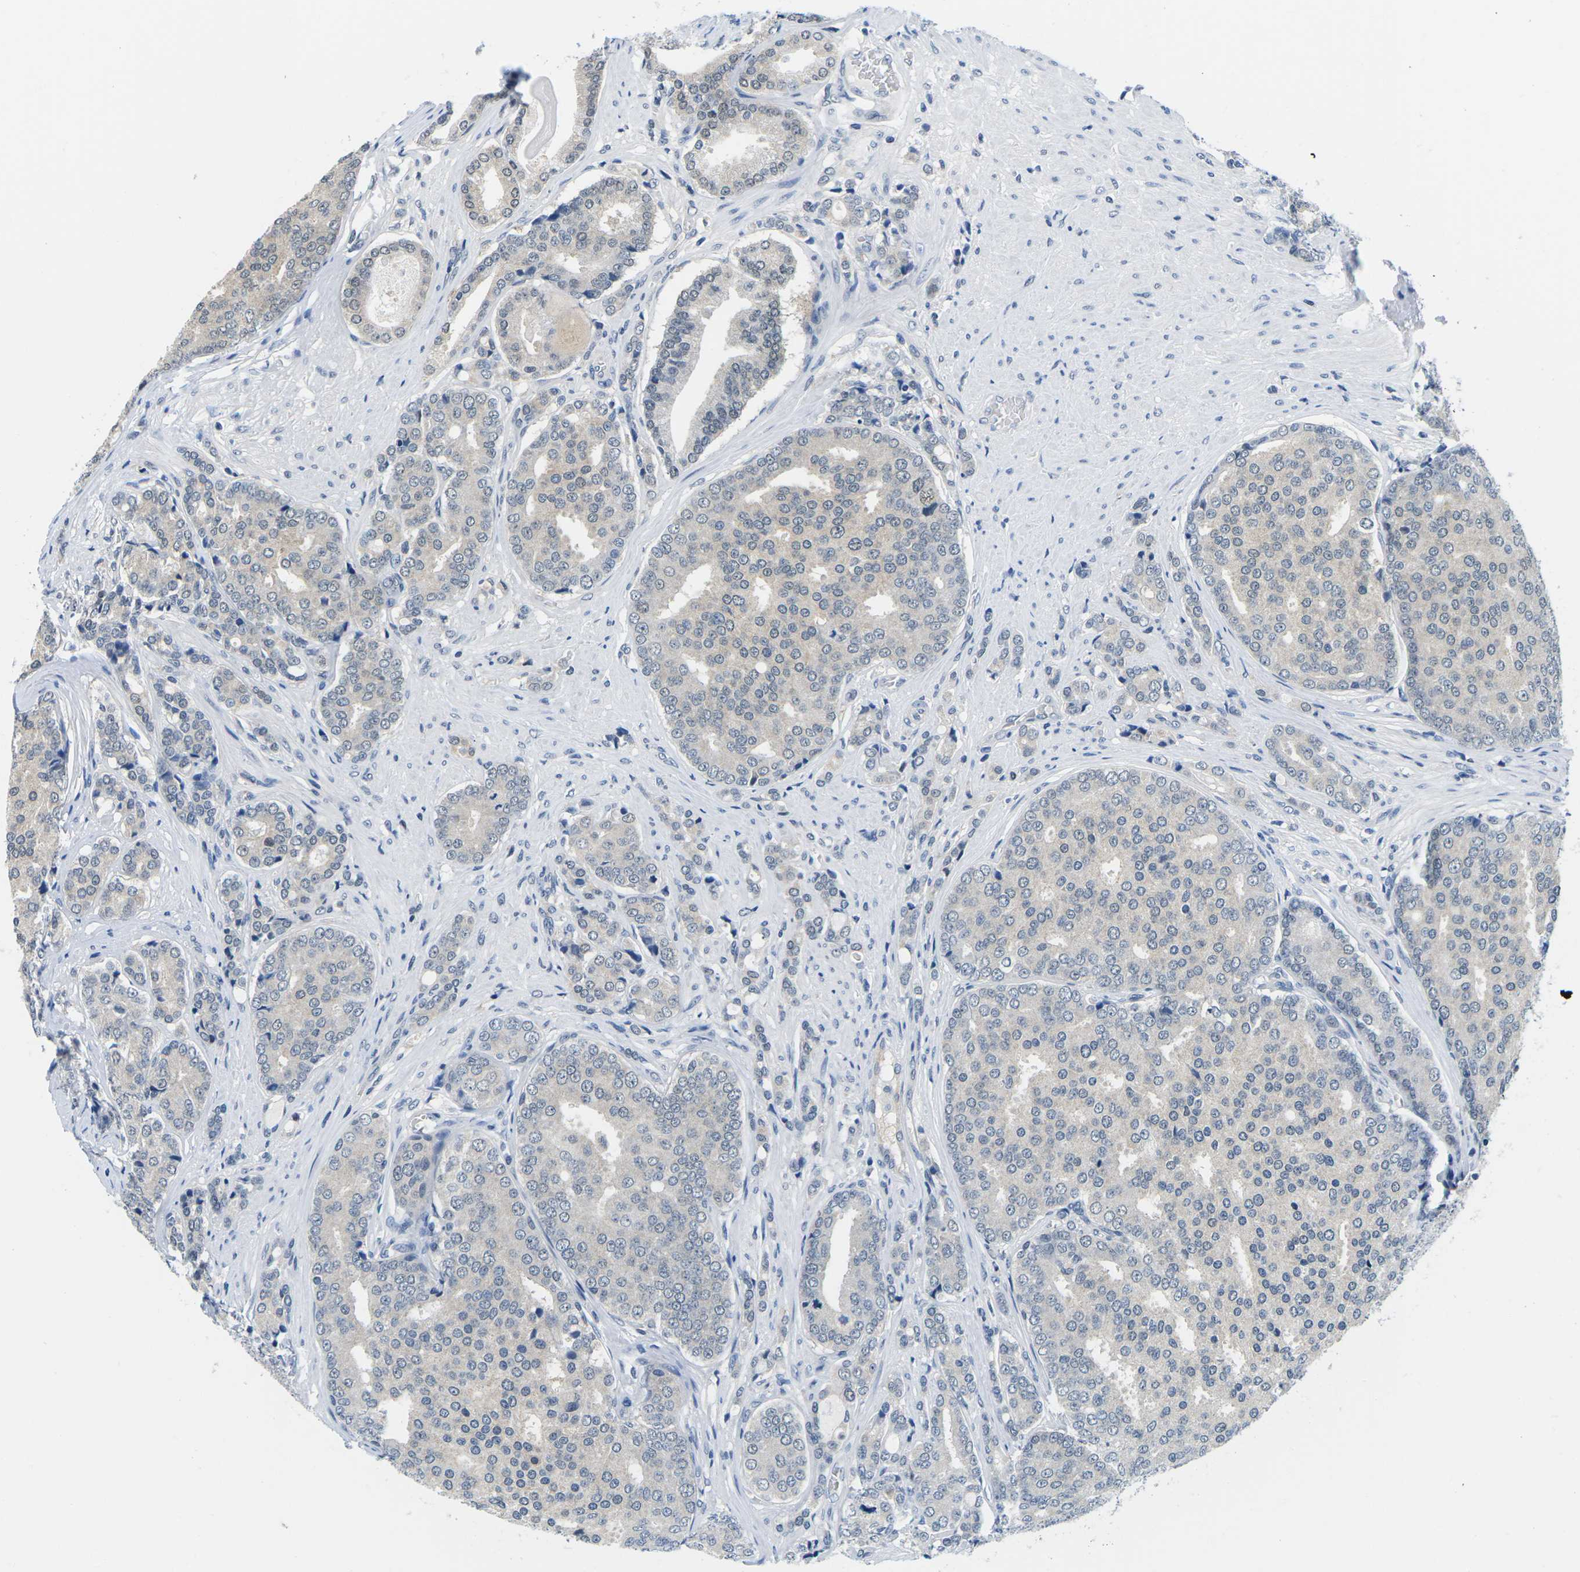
{"staining": {"intensity": "weak", "quantity": "25%-75%", "location": "cytoplasmic/membranous,nuclear"}, "tissue": "prostate cancer", "cell_type": "Tumor cells", "image_type": "cancer", "snomed": [{"axis": "morphology", "description": "Adenocarcinoma, High grade"}, {"axis": "topography", "description": "Prostate"}], "caption": "Immunohistochemical staining of human prostate cancer (high-grade adenocarcinoma) demonstrates low levels of weak cytoplasmic/membranous and nuclear protein staining in about 25%-75% of tumor cells. The staining was performed using DAB, with brown indicating positive protein expression. Nuclei are stained blue with hematoxylin.", "gene": "UBA7", "patient": {"sex": "male", "age": 50}}